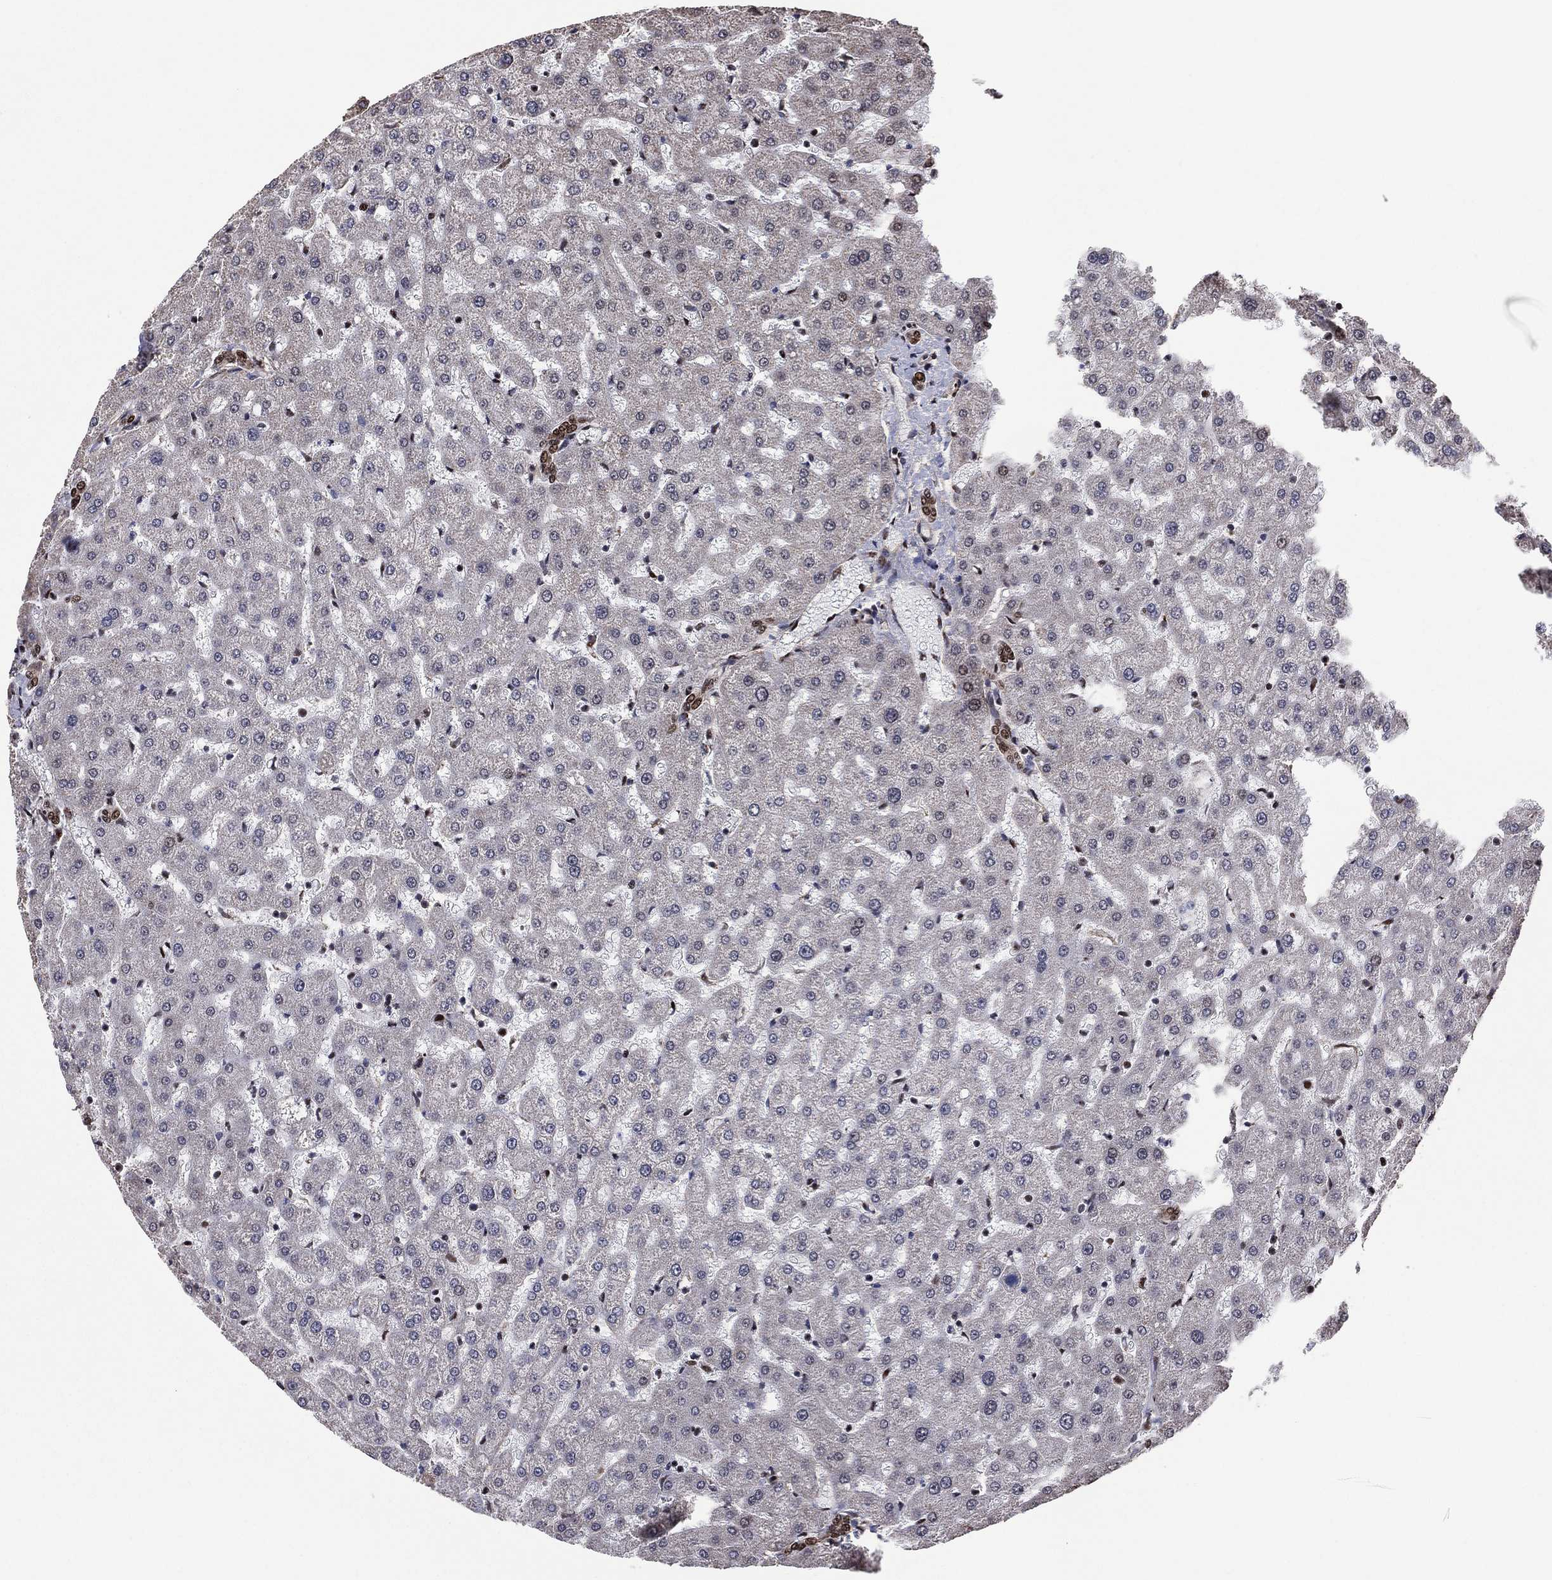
{"staining": {"intensity": "moderate", "quantity": ">75%", "location": "nuclear"}, "tissue": "liver", "cell_type": "Cholangiocytes", "image_type": "normal", "snomed": [{"axis": "morphology", "description": "Normal tissue, NOS"}, {"axis": "topography", "description": "Liver"}], "caption": "Protein staining of normal liver reveals moderate nuclear positivity in about >75% of cholangiocytes.", "gene": "TP53BP1", "patient": {"sex": "female", "age": 50}}